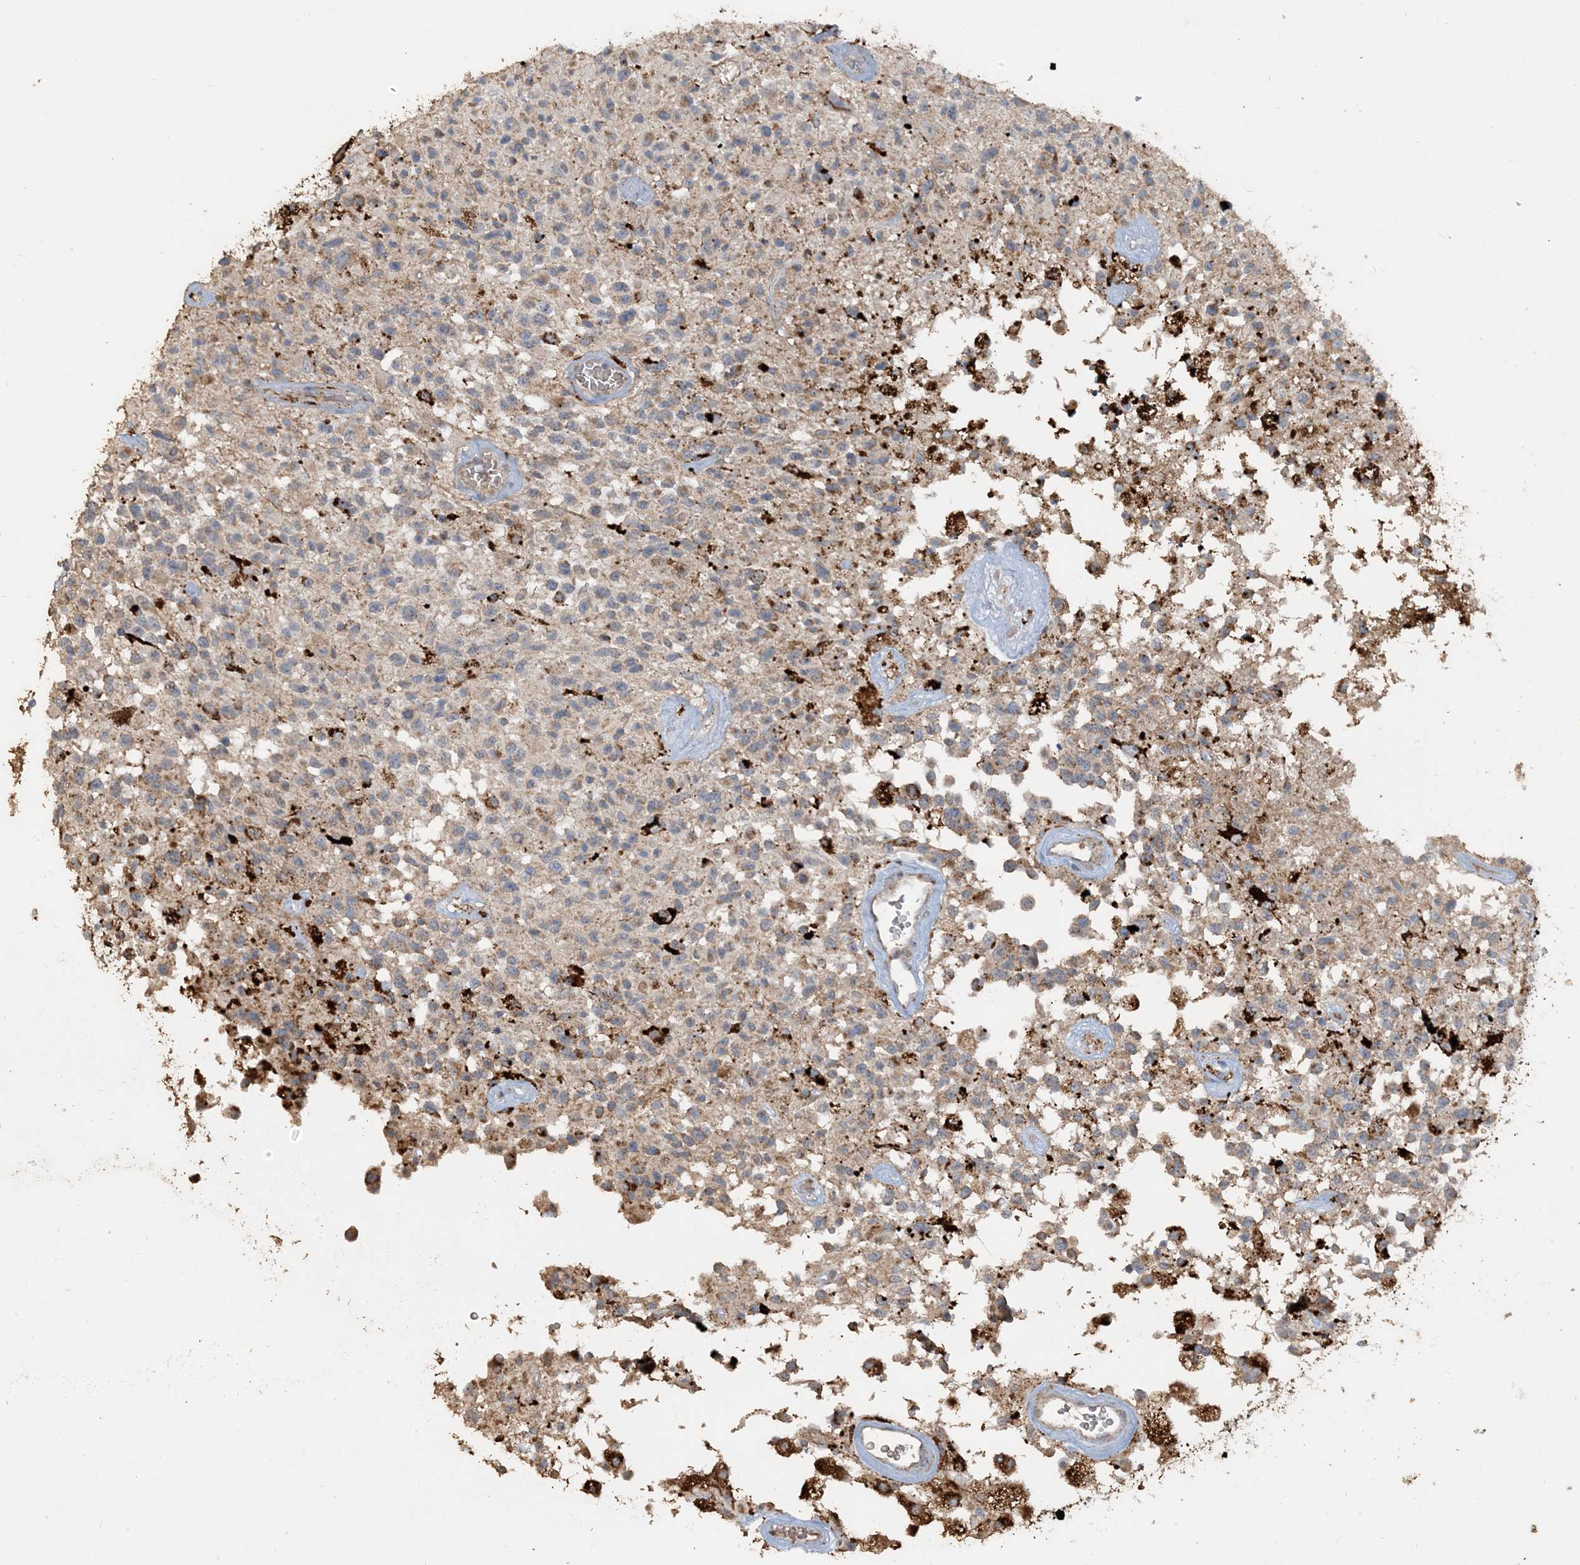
{"staining": {"intensity": "moderate", "quantity": "25%-75%", "location": "cytoplasmic/membranous"}, "tissue": "glioma", "cell_type": "Tumor cells", "image_type": "cancer", "snomed": [{"axis": "morphology", "description": "Glioma, malignant, High grade"}, {"axis": "morphology", "description": "Glioblastoma, NOS"}, {"axis": "topography", "description": "Brain"}], "caption": "Human glioblastoma stained with a brown dye exhibits moderate cytoplasmic/membranous positive expression in about 25%-75% of tumor cells.", "gene": "SFMBT2", "patient": {"sex": "male", "age": 60}}